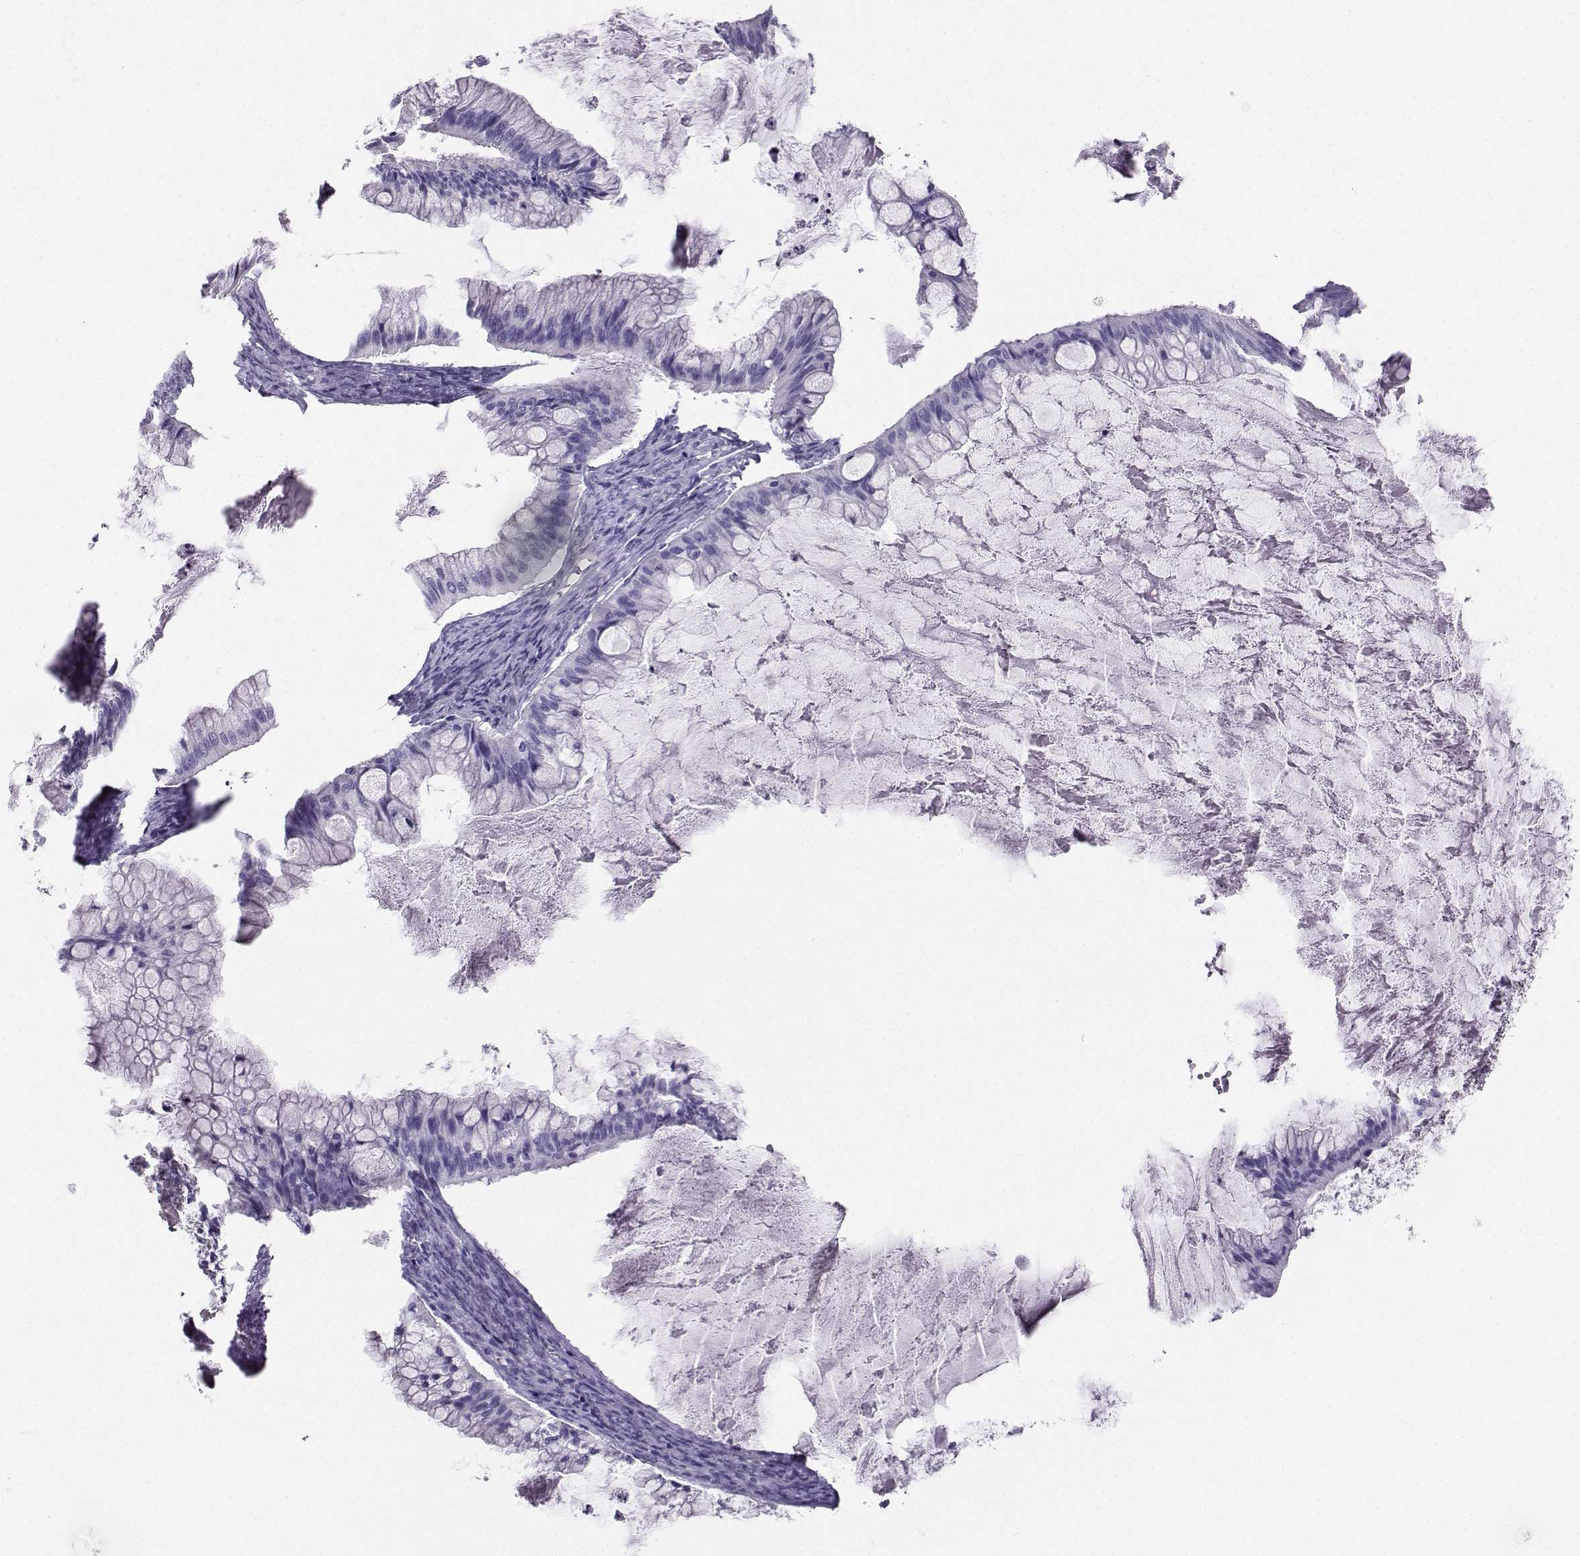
{"staining": {"intensity": "negative", "quantity": "none", "location": "none"}, "tissue": "ovarian cancer", "cell_type": "Tumor cells", "image_type": "cancer", "snomed": [{"axis": "morphology", "description": "Cystadenocarcinoma, mucinous, NOS"}, {"axis": "topography", "description": "Ovary"}], "caption": "Tumor cells are negative for protein expression in human ovarian cancer.", "gene": "AVP", "patient": {"sex": "female", "age": 57}}